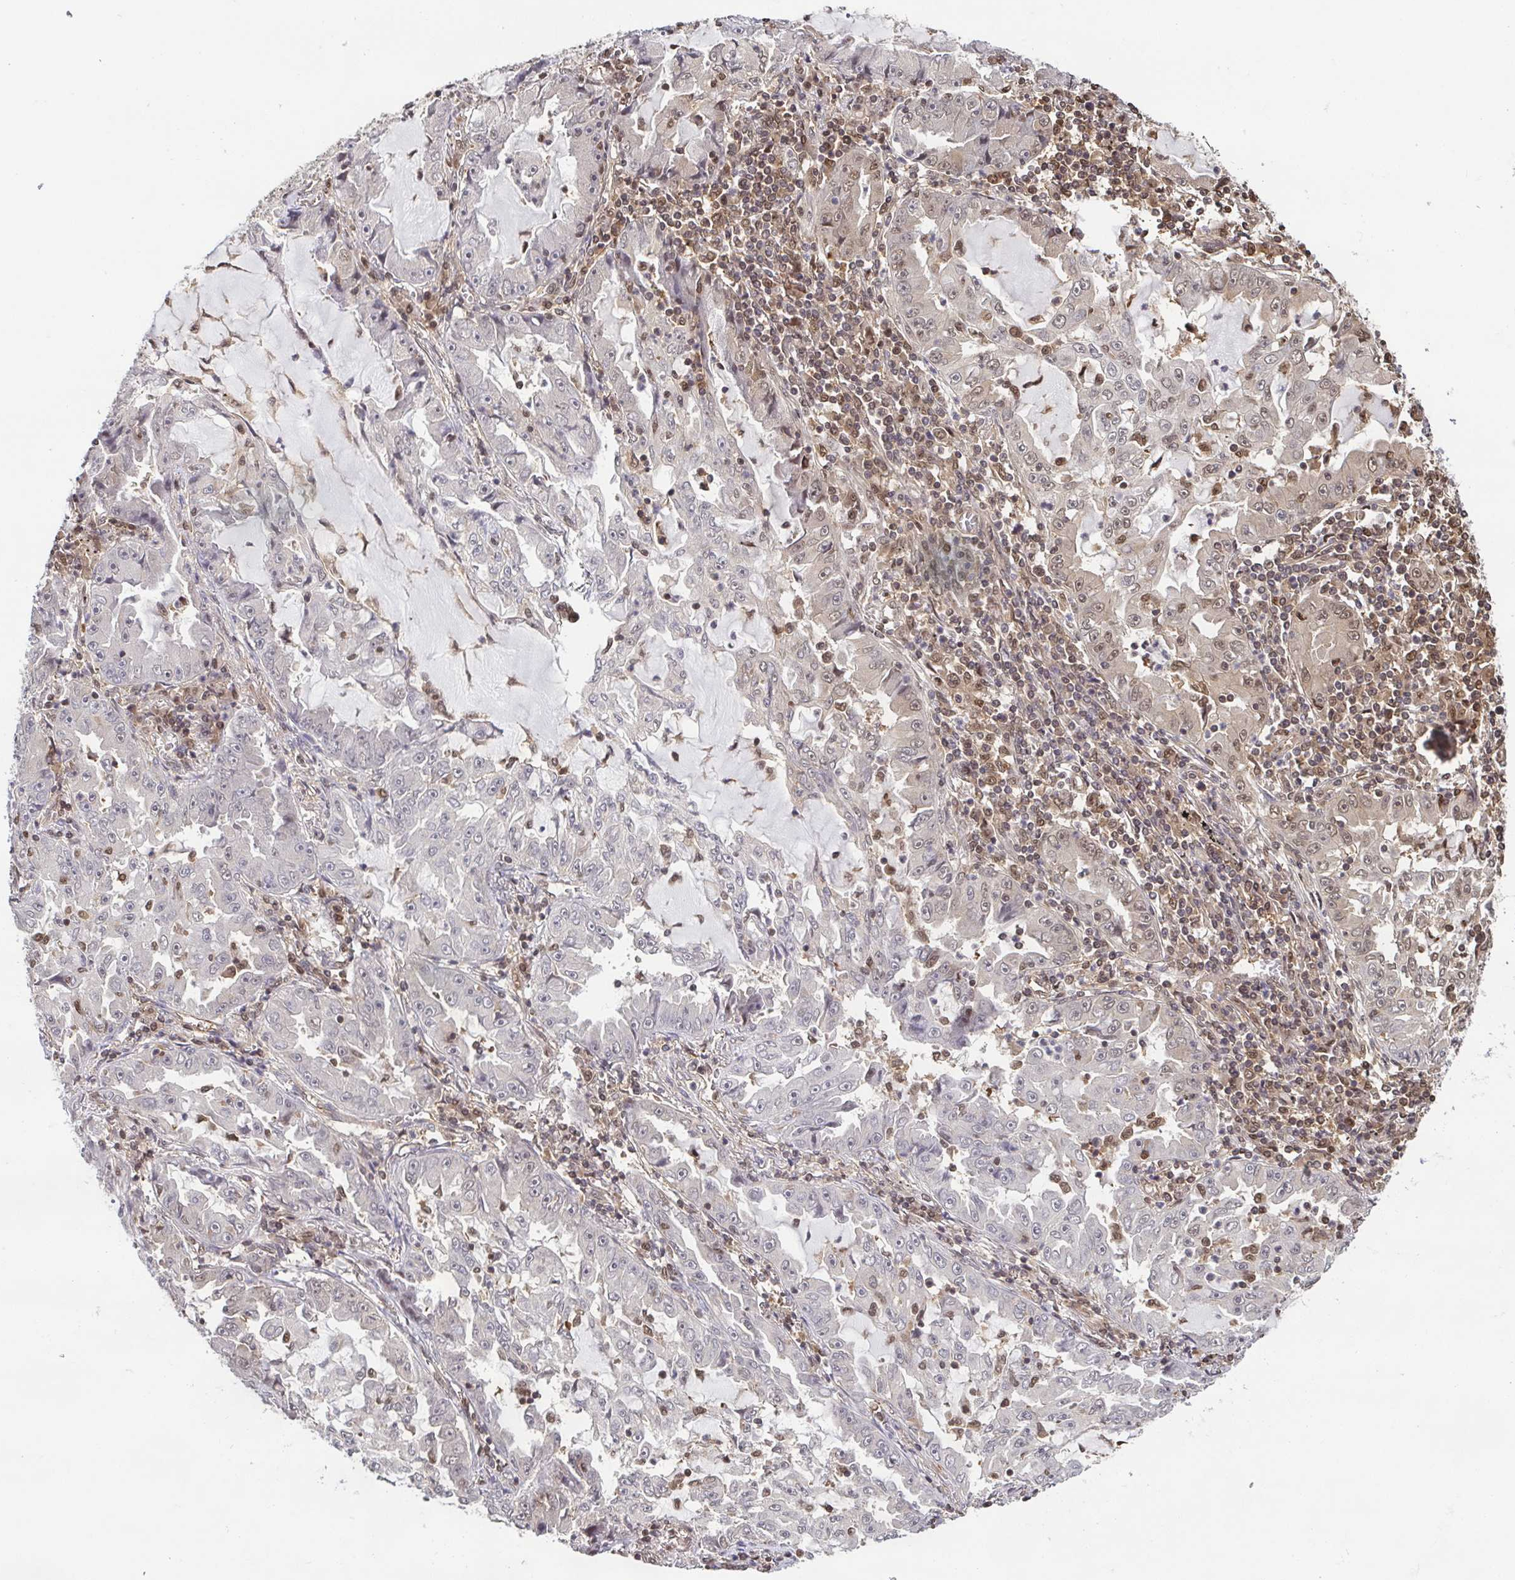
{"staining": {"intensity": "negative", "quantity": "none", "location": "none"}, "tissue": "lung cancer", "cell_type": "Tumor cells", "image_type": "cancer", "snomed": [{"axis": "morphology", "description": "Adenocarcinoma, NOS"}, {"axis": "topography", "description": "Lung"}], "caption": "IHC histopathology image of lung cancer (adenocarcinoma) stained for a protein (brown), which shows no expression in tumor cells.", "gene": "PSMB9", "patient": {"sex": "female", "age": 52}}